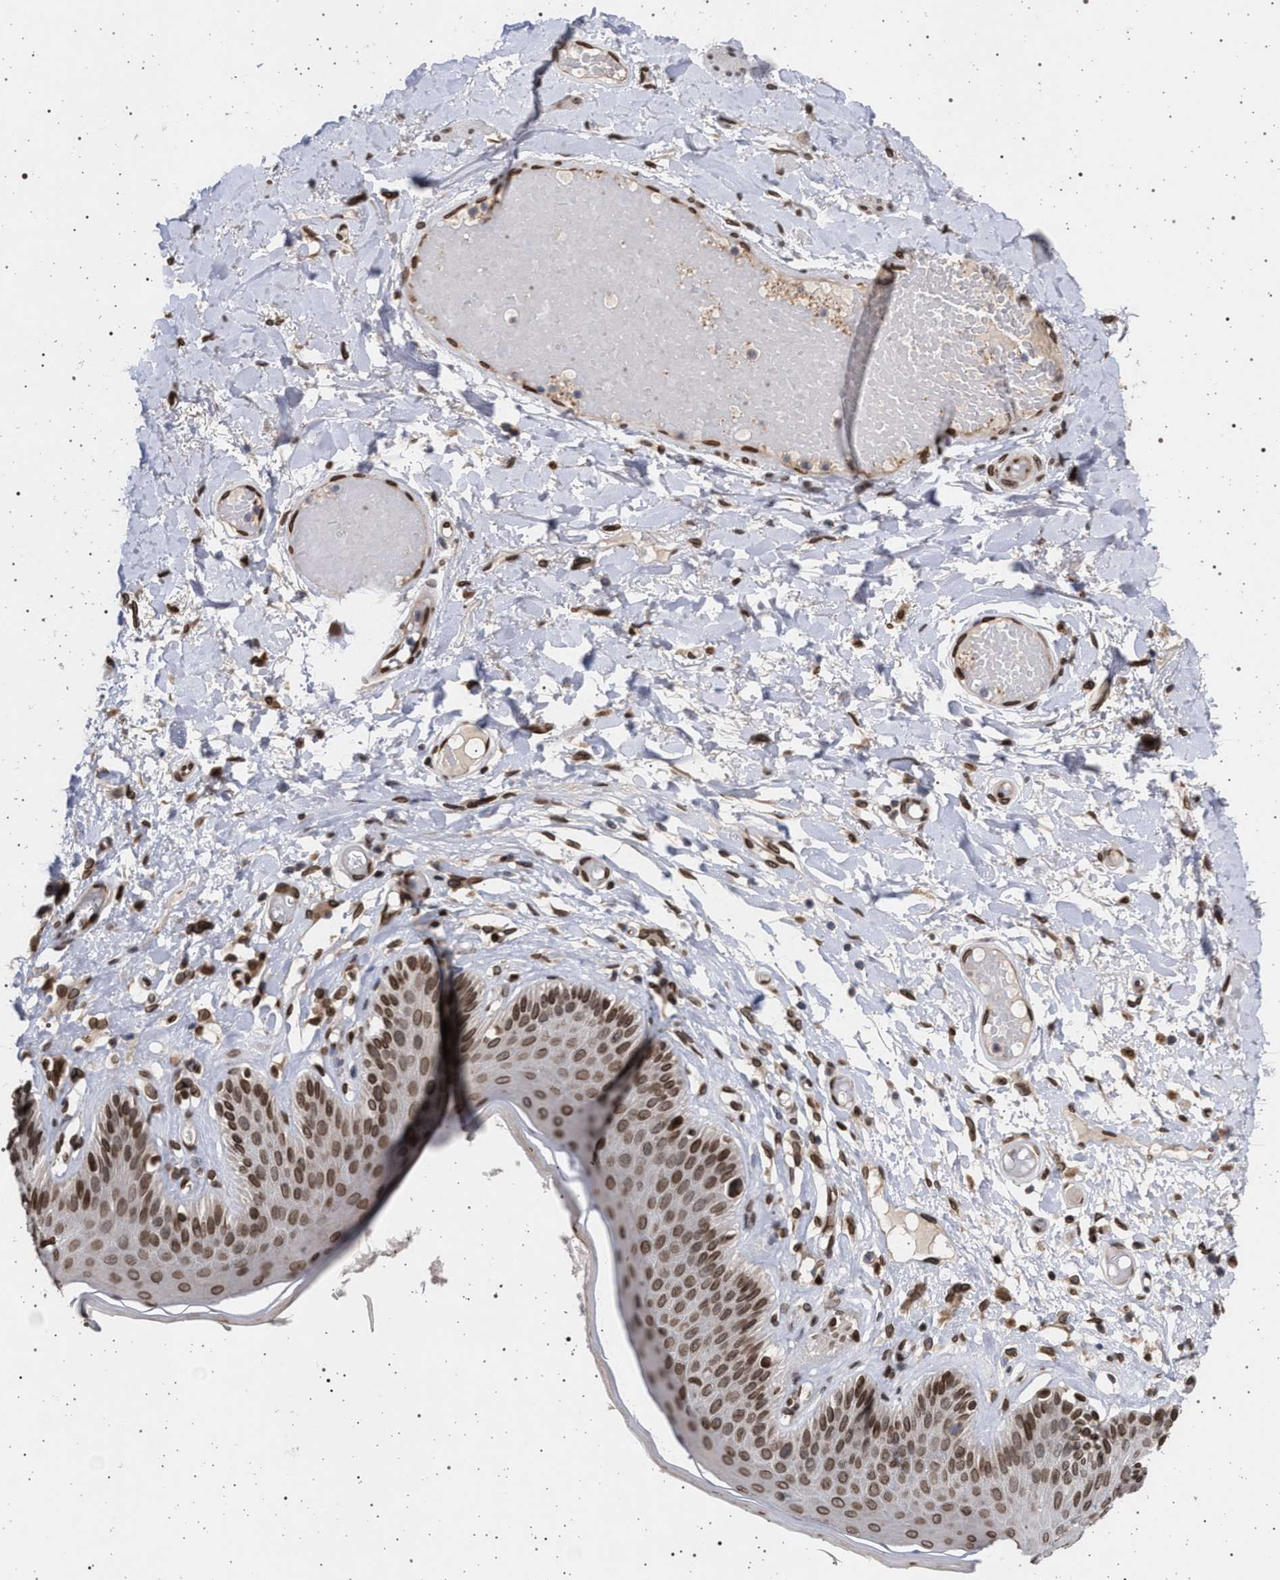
{"staining": {"intensity": "moderate", "quantity": ">75%", "location": "cytoplasmic/membranous,nuclear"}, "tissue": "skin", "cell_type": "Epidermal cells", "image_type": "normal", "snomed": [{"axis": "morphology", "description": "Normal tissue, NOS"}, {"axis": "topography", "description": "Vulva"}], "caption": "Immunohistochemistry photomicrograph of benign skin: skin stained using immunohistochemistry (IHC) exhibits medium levels of moderate protein expression localized specifically in the cytoplasmic/membranous,nuclear of epidermal cells, appearing as a cytoplasmic/membranous,nuclear brown color.", "gene": "ING2", "patient": {"sex": "female", "age": 73}}